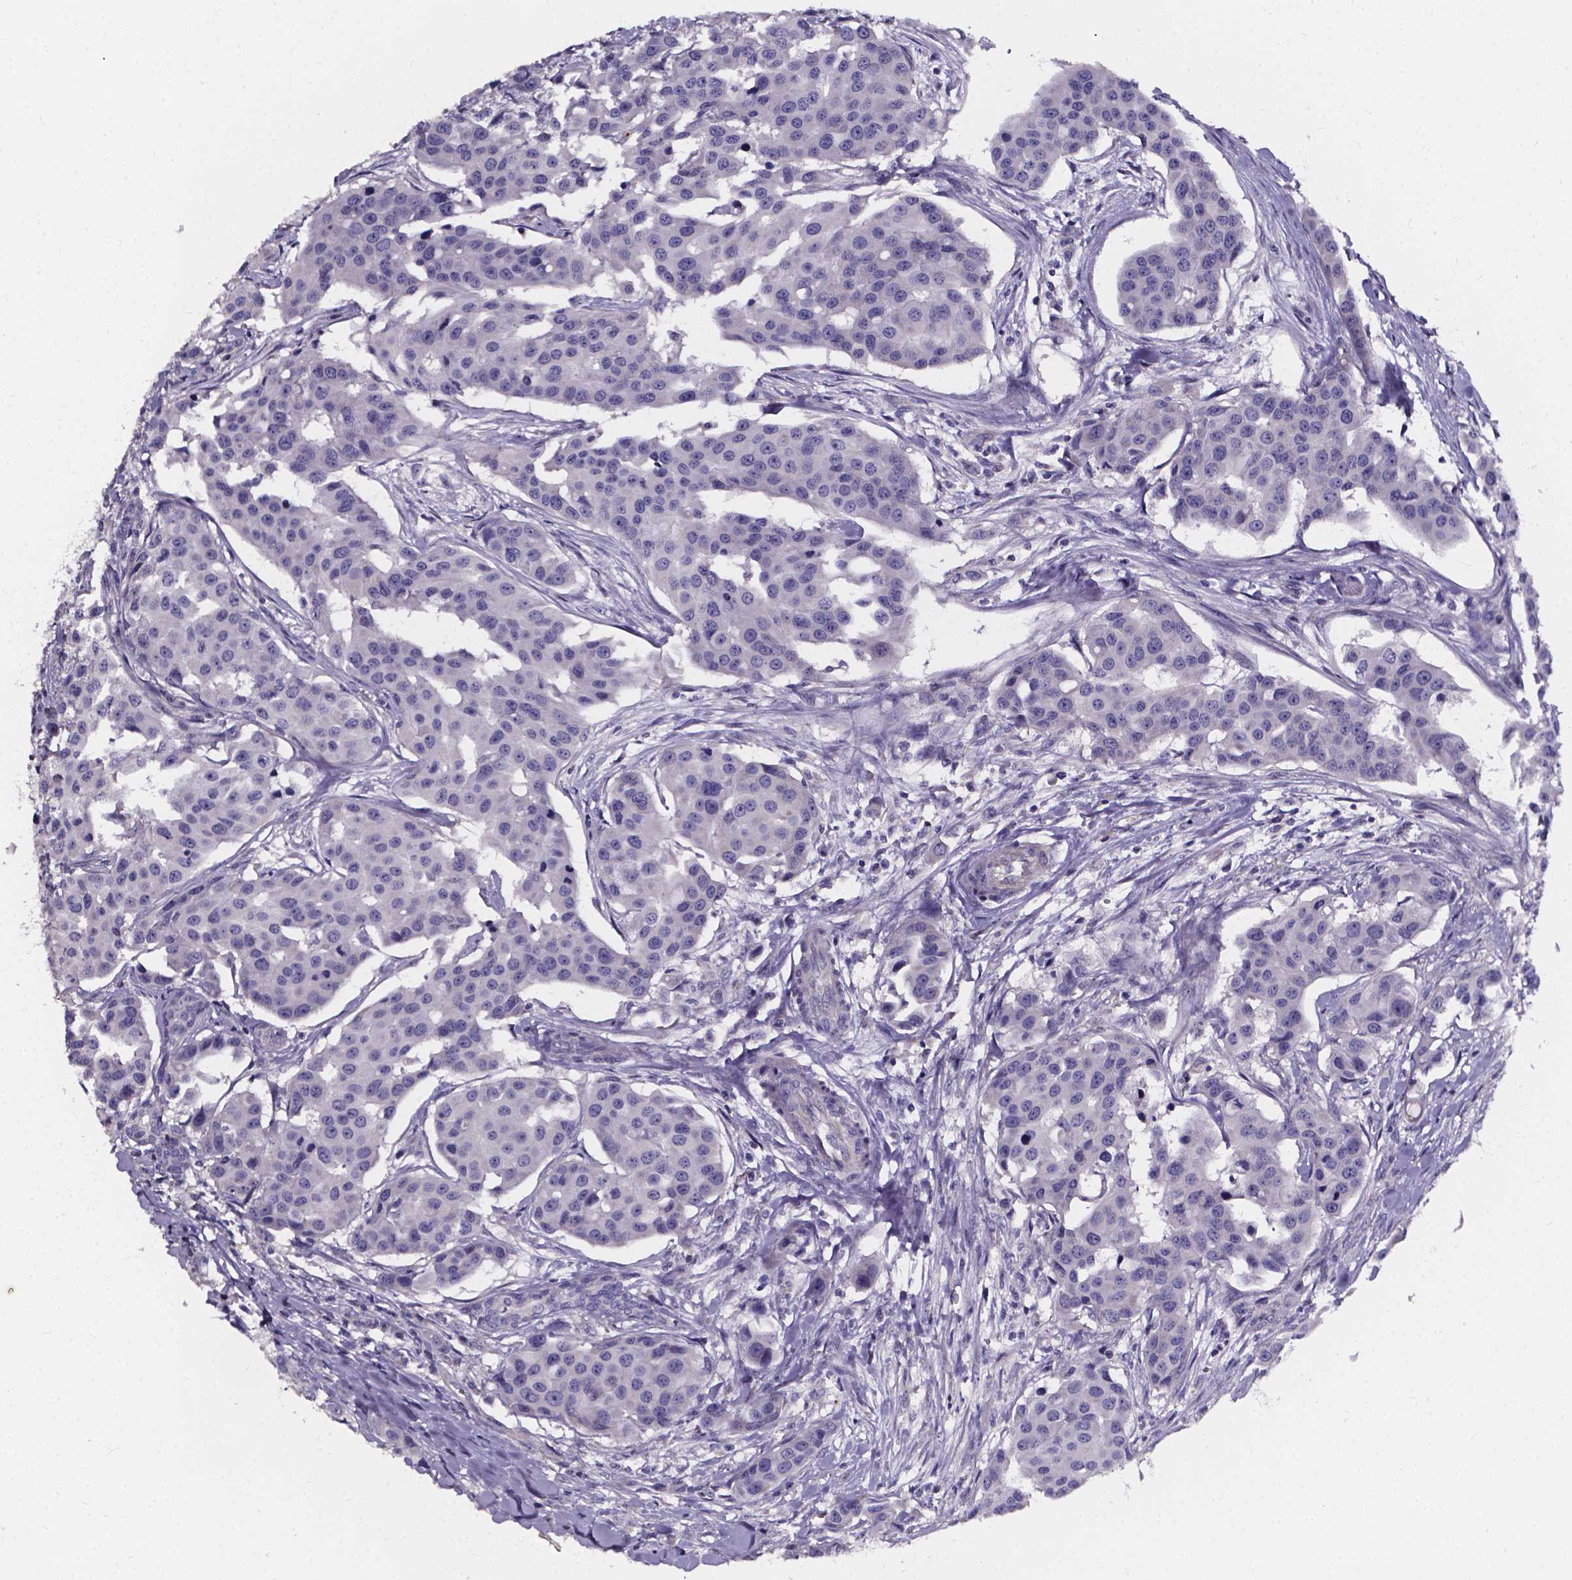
{"staining": {"intensity": "negative", "quantity": "none", "location": "none"}, "tissue": "head and neck cancer", "cell_type": "Tumor cells", "image_type": "cancer", "snomed": [{"axis": "morphology", "description": "Adenocarcinoma, NOS"}, {"axis": "topography", "description": "Head-Neck"}], "caption": "Human head and neck cancer (adenocarcinoma) stained for a protein using IHC reveals no expression in tumor cells.", "gene": "THEMIS", "patient": {"sex": "male", "age": 76}}